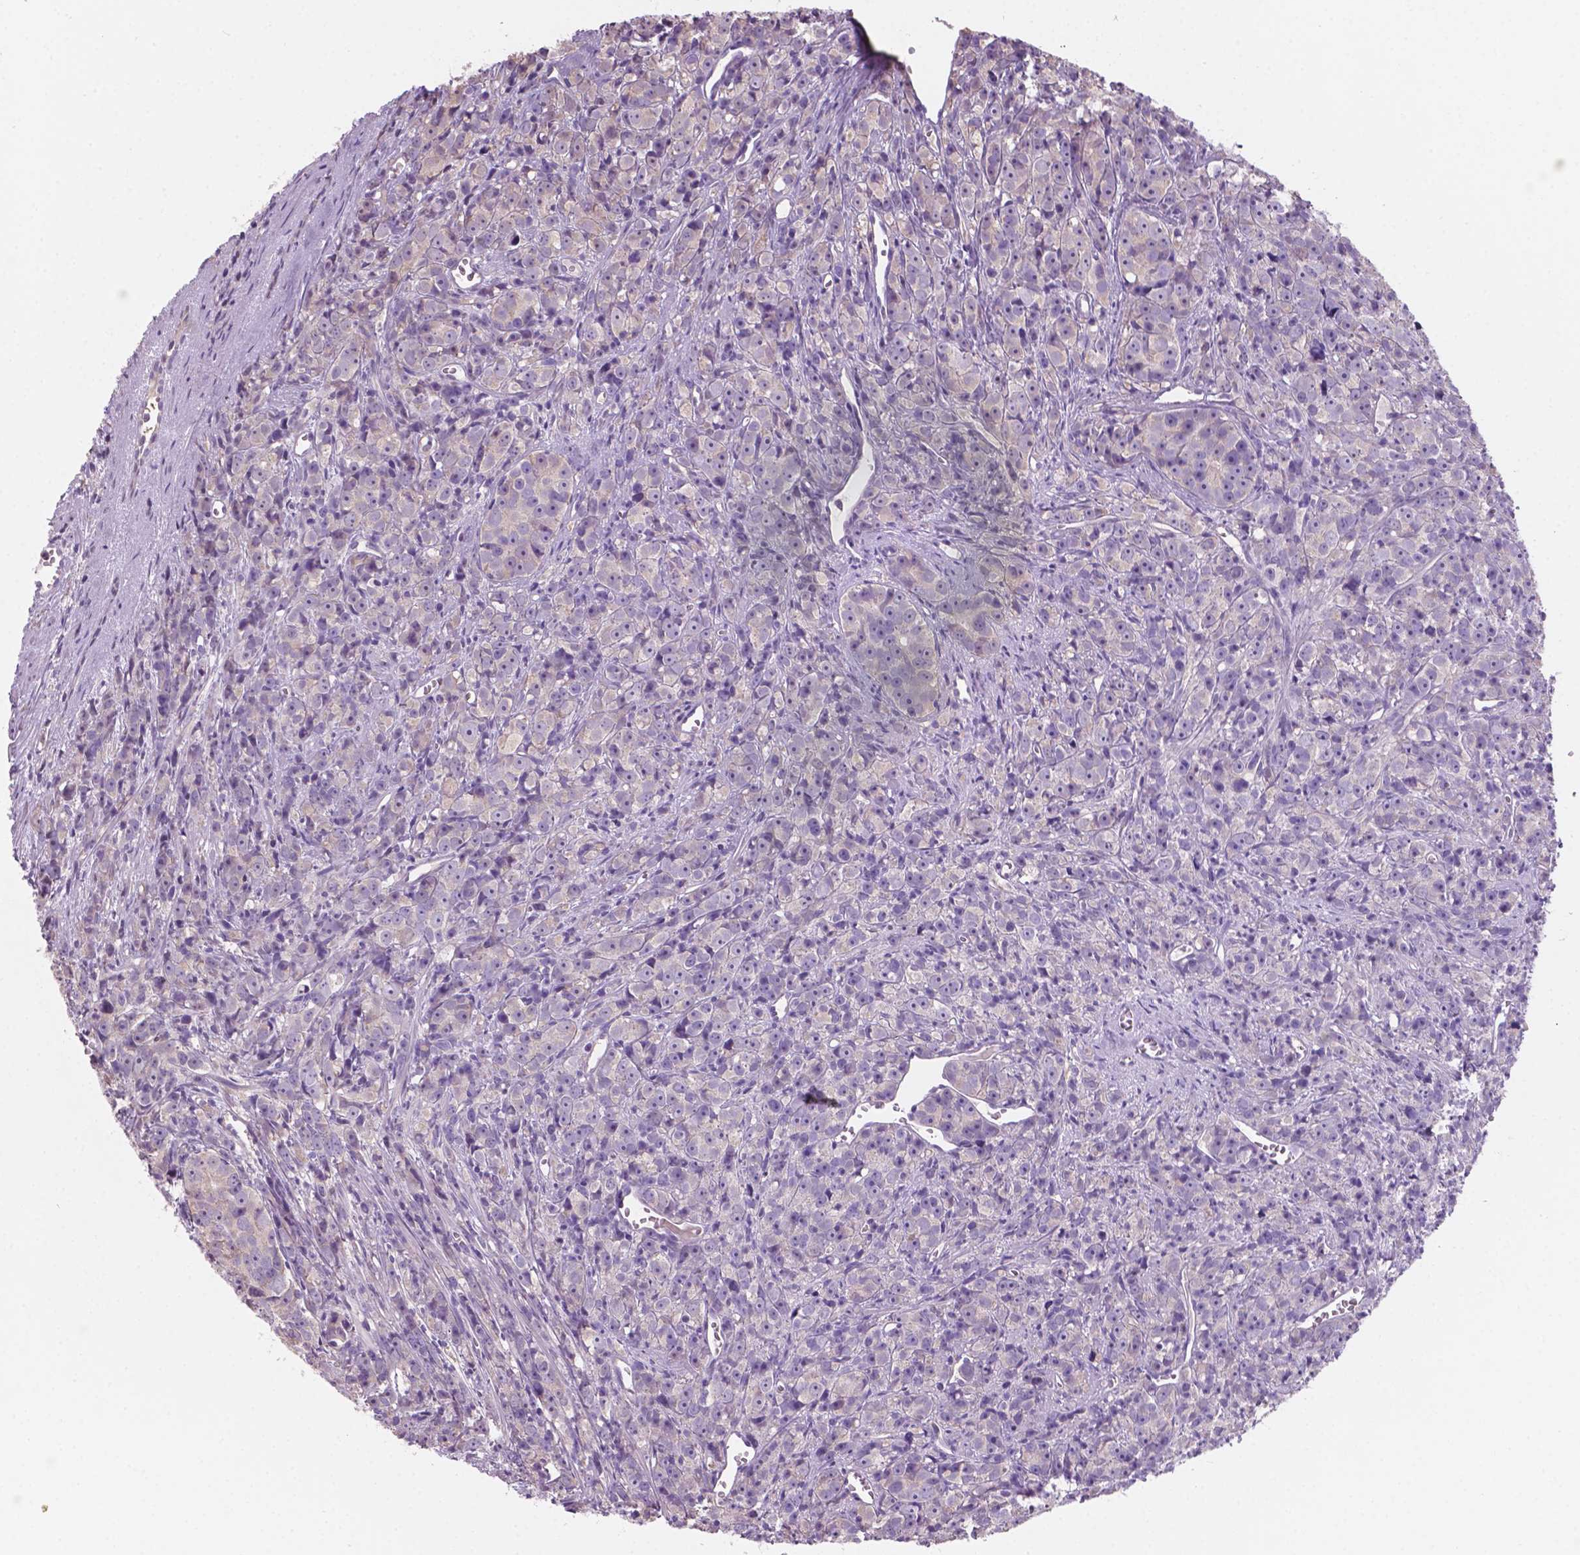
{"staining": {"intensity": "weak", "quantity": "<25%", "location": "cytoplasmic/membranous"}, "tissue": "prostate cancer", "cell_type": "Tumor cells", "image_type": "cancer", "snomed": [{"axis": "morphology", "description": "Adenocarcinoma, High grade"}, {"axis": "topography", "description": "Prostate"}], "caption": "Adenocarcinoma (high-grade) (prostate) stained for a protein using IHC exhibits no expression tumor cells.", "gene": "SBSN", "patient": {"sex": "male", "age": 77}}